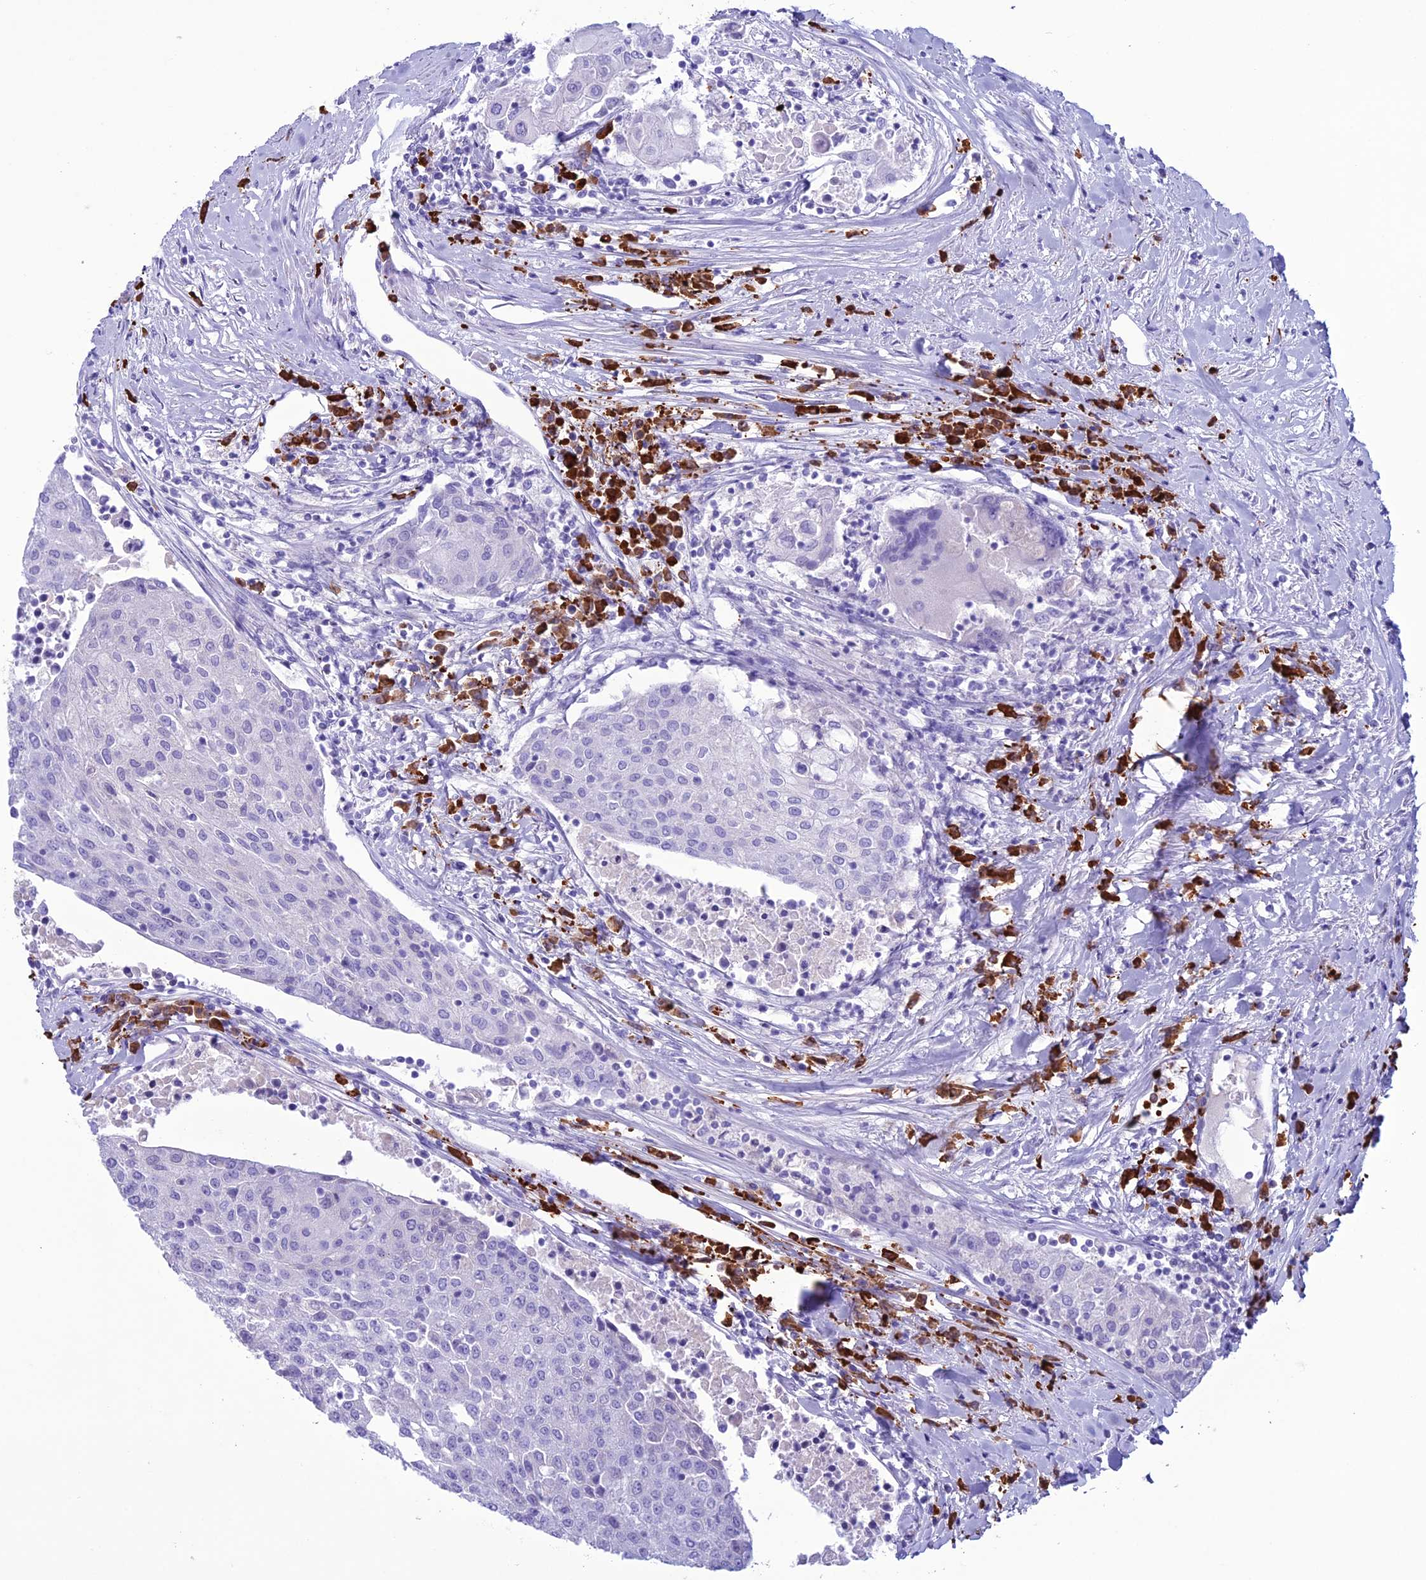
{"staining": {"intensity": "negative", "quantity": "none", "location": "none"}, "tissue": "urothelial cancer", "cell_type": "Tumor cells", "image_type": "cancer", "snomed": [{"axis": "morphology", "description": "Urothelial carcinoma, High grade"}, {"axis": "topography", "description": "Urinary bladder"}], "caption": "Immunohistochemistry (IHC) histopathology image of neoplastic tissue: human urothelial cancer stained with DAB shows no significant protein expression in tumor cells.", "gene": "MZB1", "patient": {"sex": "female", "age": 85}}